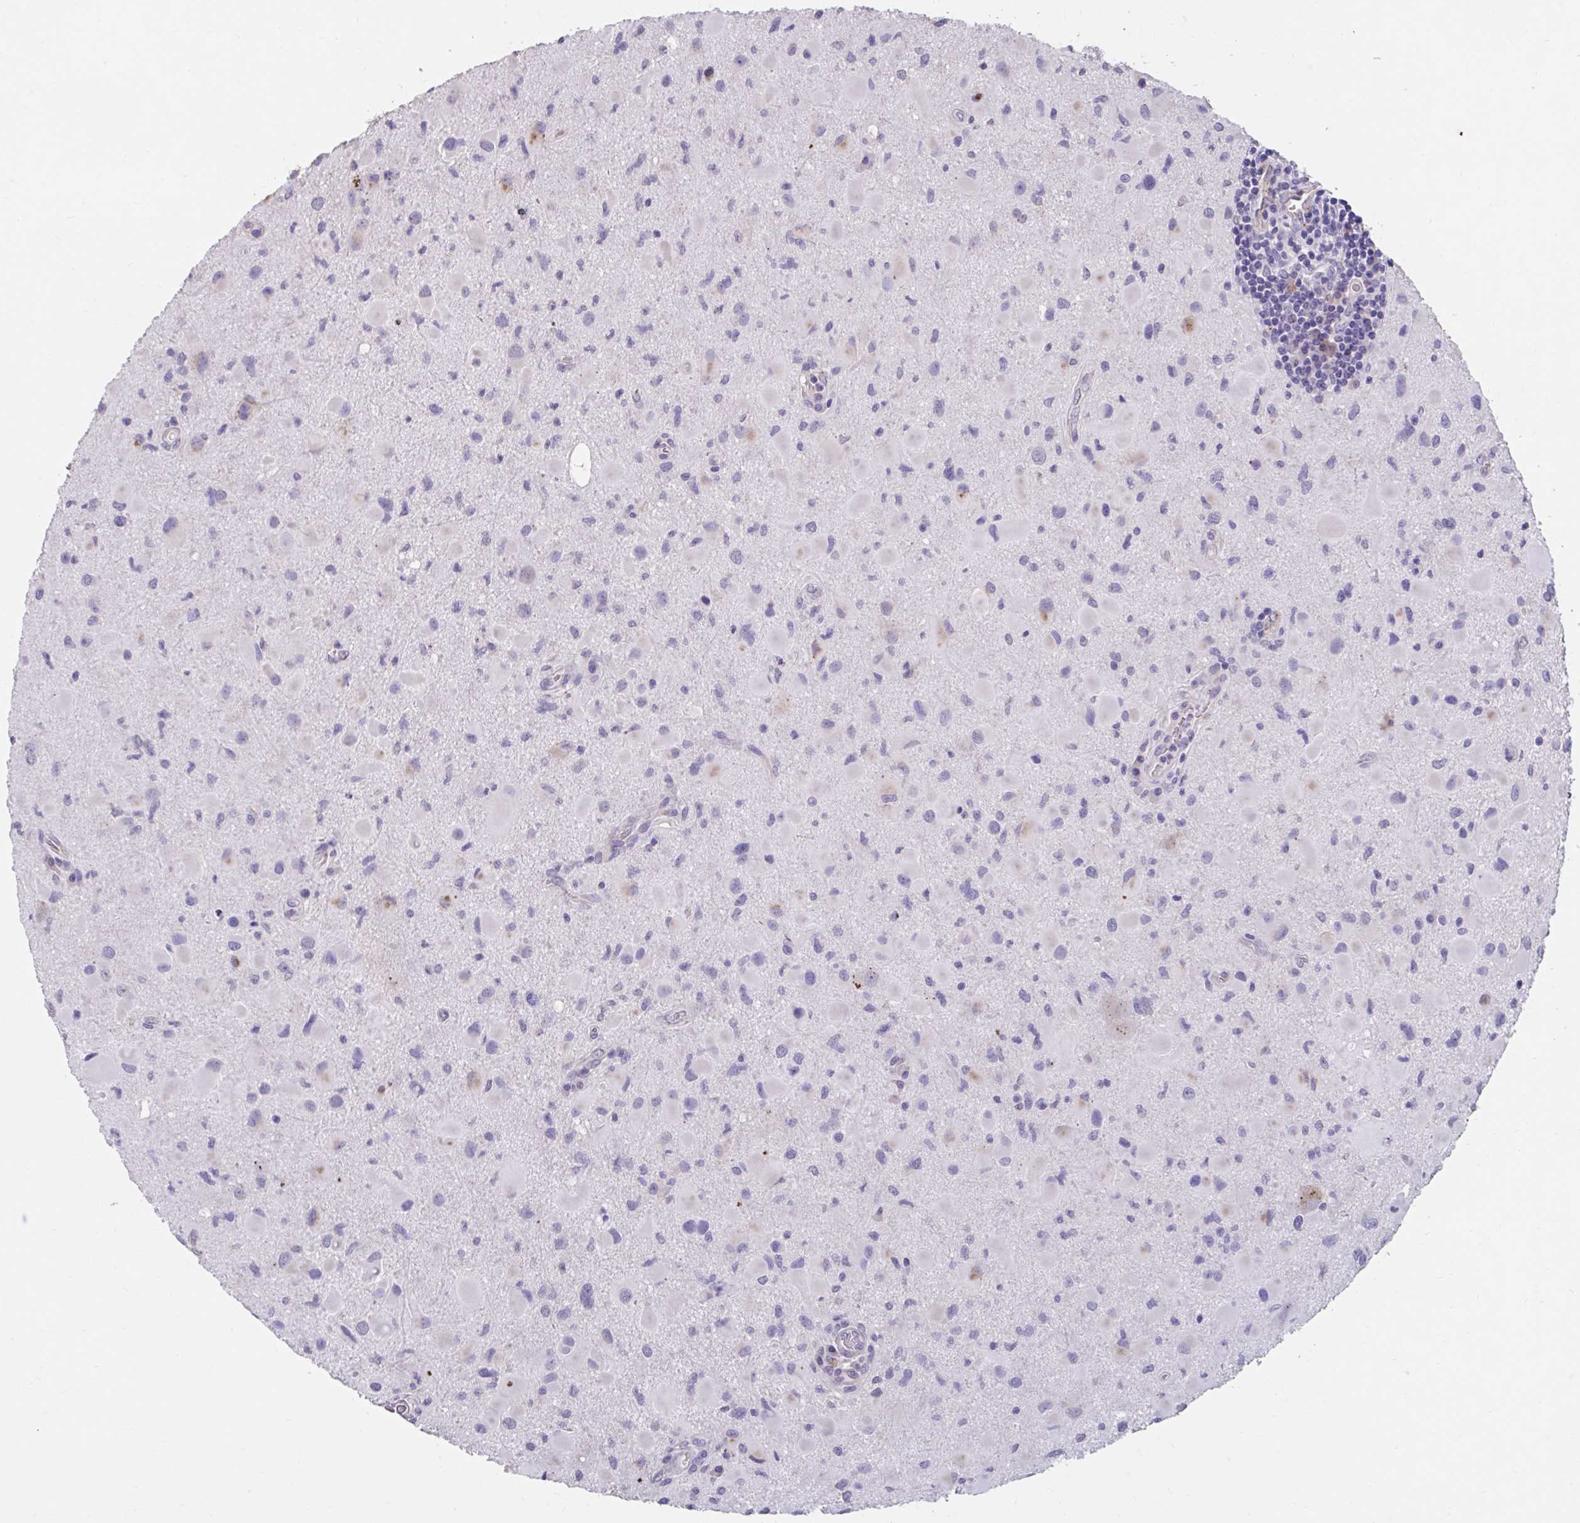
{"staining": {"intensity": "negative", "quantity": "none", "location": "none"}, "tissue": "glioma", "cell_type": "Tumor cells", "image_type": "cancer", "snomed": [{"axis": "morphology", "description": "Glioma, malignant, Low grade"}, {"axis": "topography", "description": "Brain"}], "caption": "Tumor cells show no significant expression in malignant low-grade glioma.", "gene": "GPR162", "patient": {"sex": "female", "age": 32}}